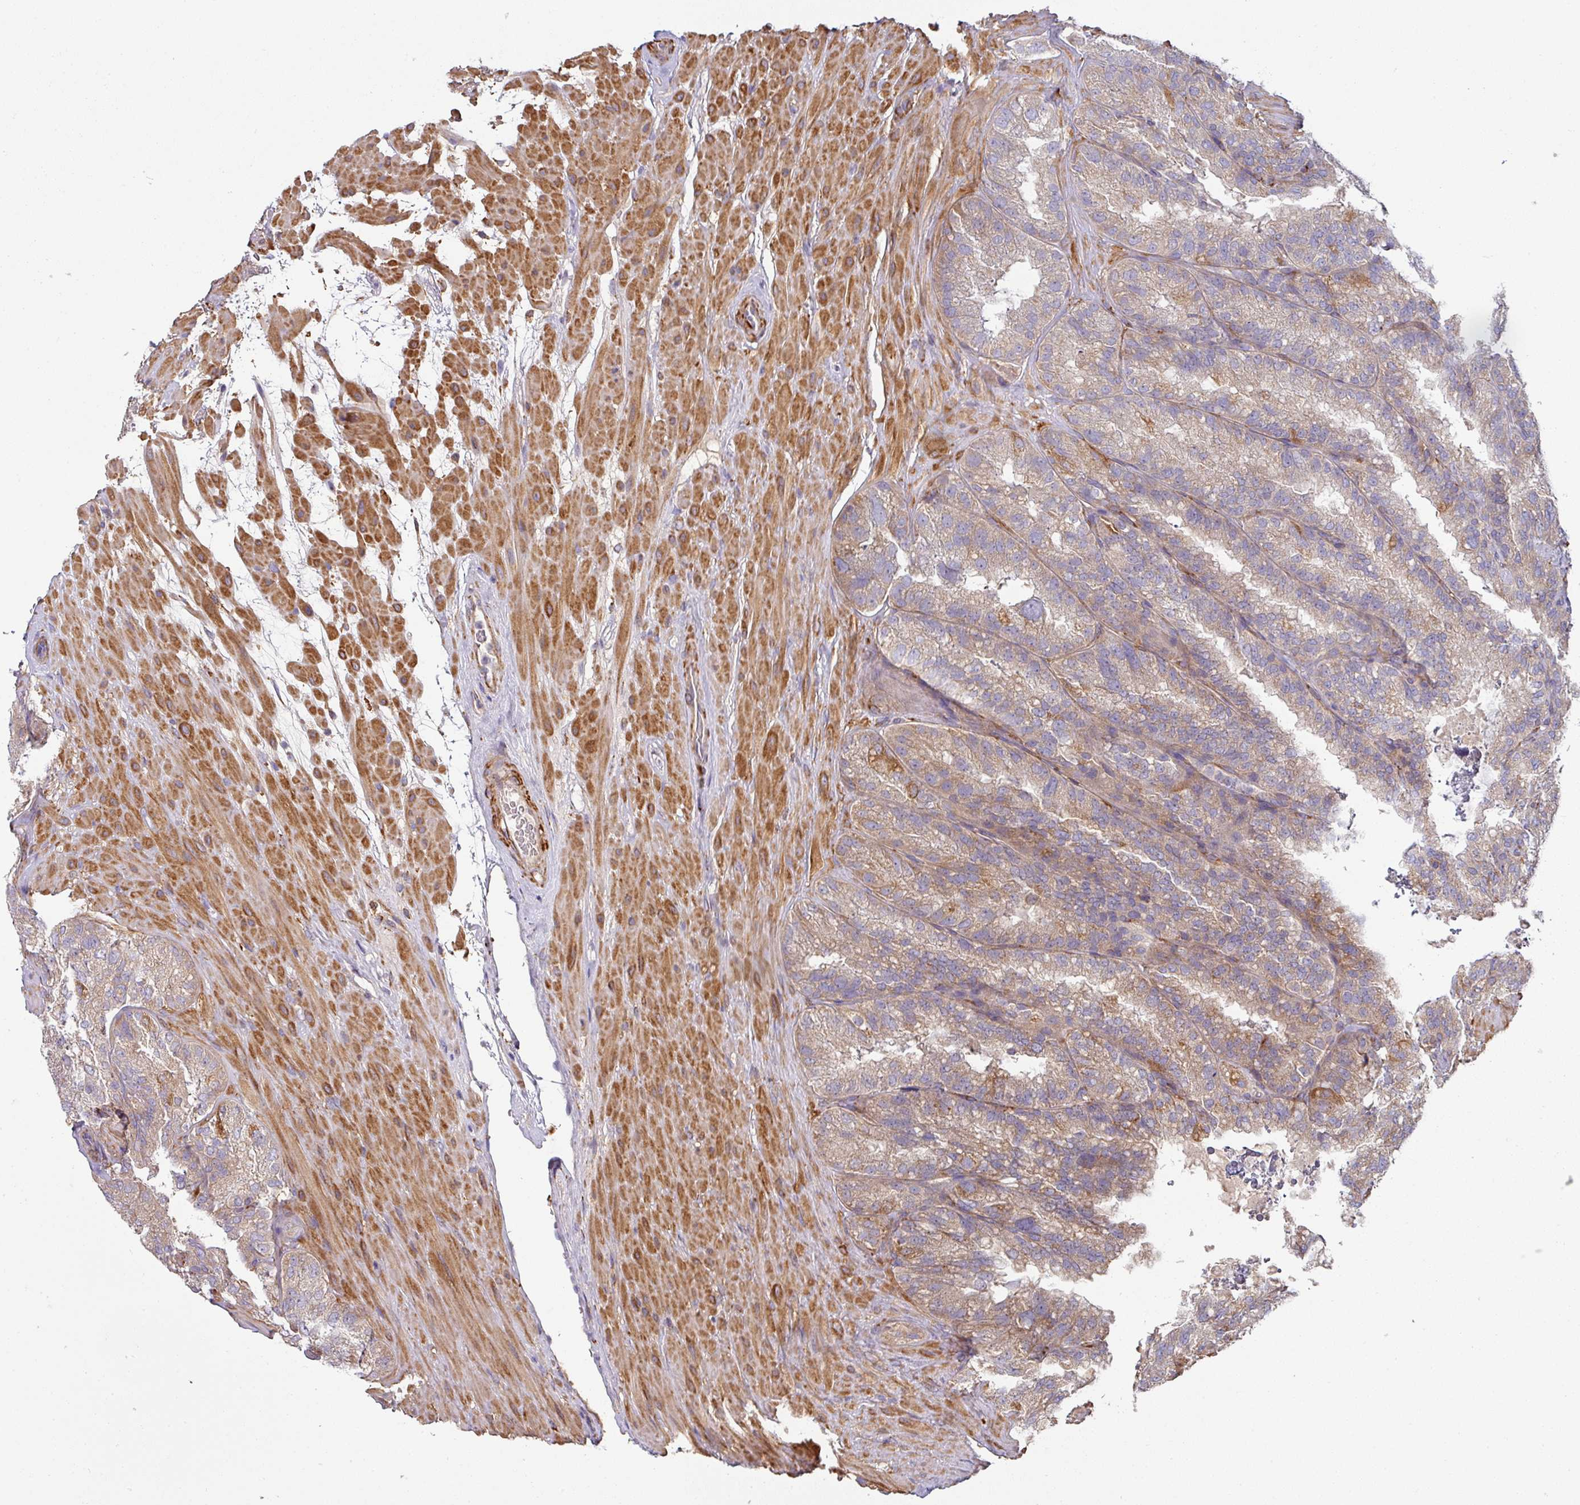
{"staining": {"intensity": "moderate", "quantity": ">75%", "location": "cytoplasmic/membranous"}, "tissue": "seminal vesicle", "cell_type": "Glandular cells", "image_type": "normal", "snomed": [{"axis": "morphology", "description": "Normal tissue, NOS"}, {"axis": "topography", "description": "Seminal veicle"}], "caption": "The photomicrograph exhibits immunohistochemical staining of unremarkable seminal vesicle. There is moderate cytoplasmic/membranous expression is present in approximately >75% of glandular cells.", "gene": "ZNF268", "patient": {"sex": "male", "age": 58}}